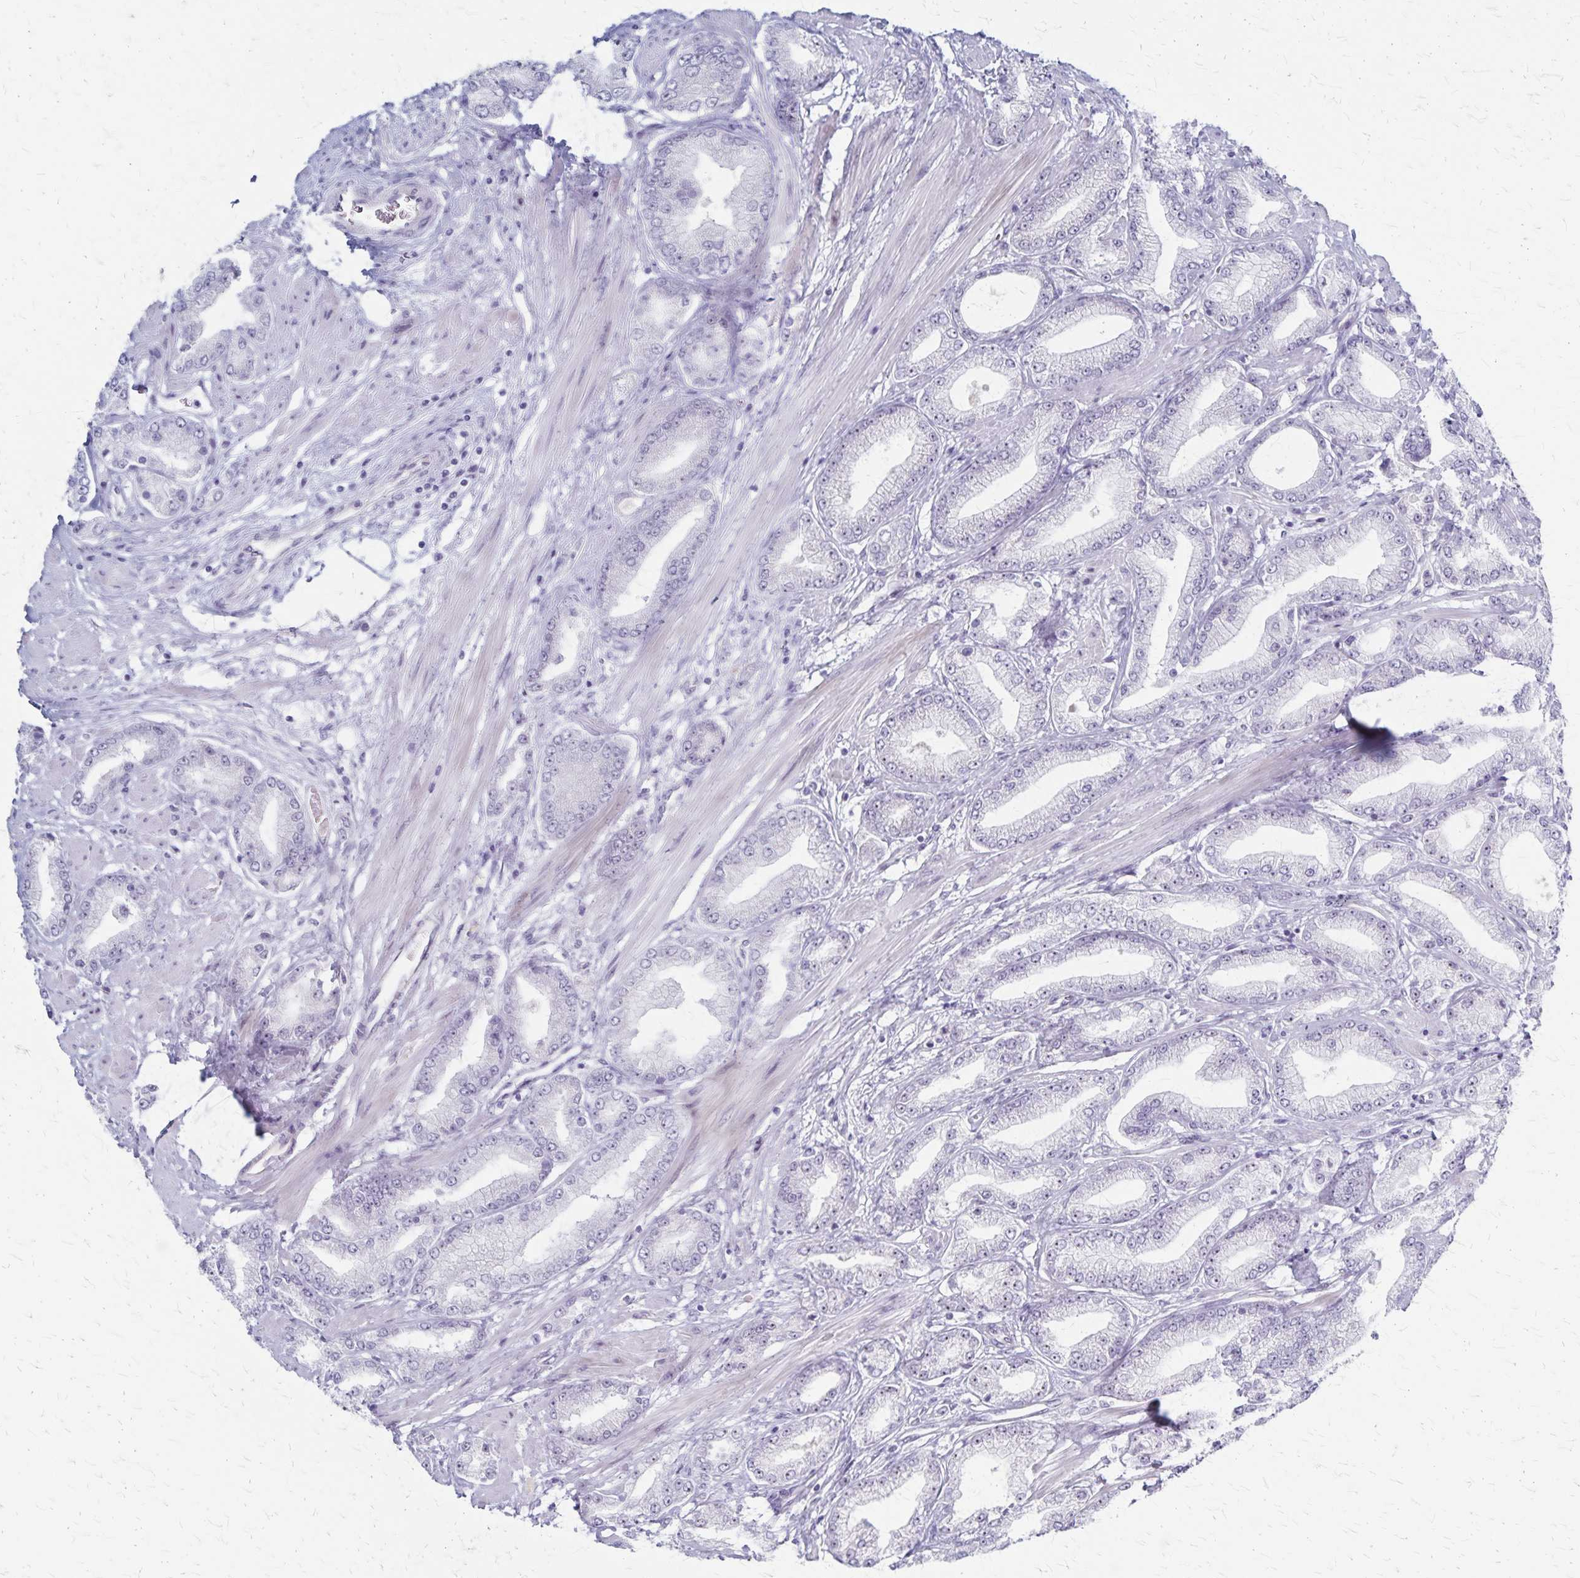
{"staining": {"intensity": "negative", "quantity": "none", "location": "none"}, "tissue": "prostate cancer", "cell_type": "Tumor cells", "image_type": "cancer", "snomed": [{"axis": "morphology", "description": "Adenocarcinoma, High grade"}, {"axis": "topography", "description": "Prostate"}], "caption": "Human prostate adenocarcinoma (high-grade) stained for a protein using immunohistochemistry demonstrates no expression in tumor cells.", "gene": "DLK2", "patient": {"sex": "male", "age": 67}}